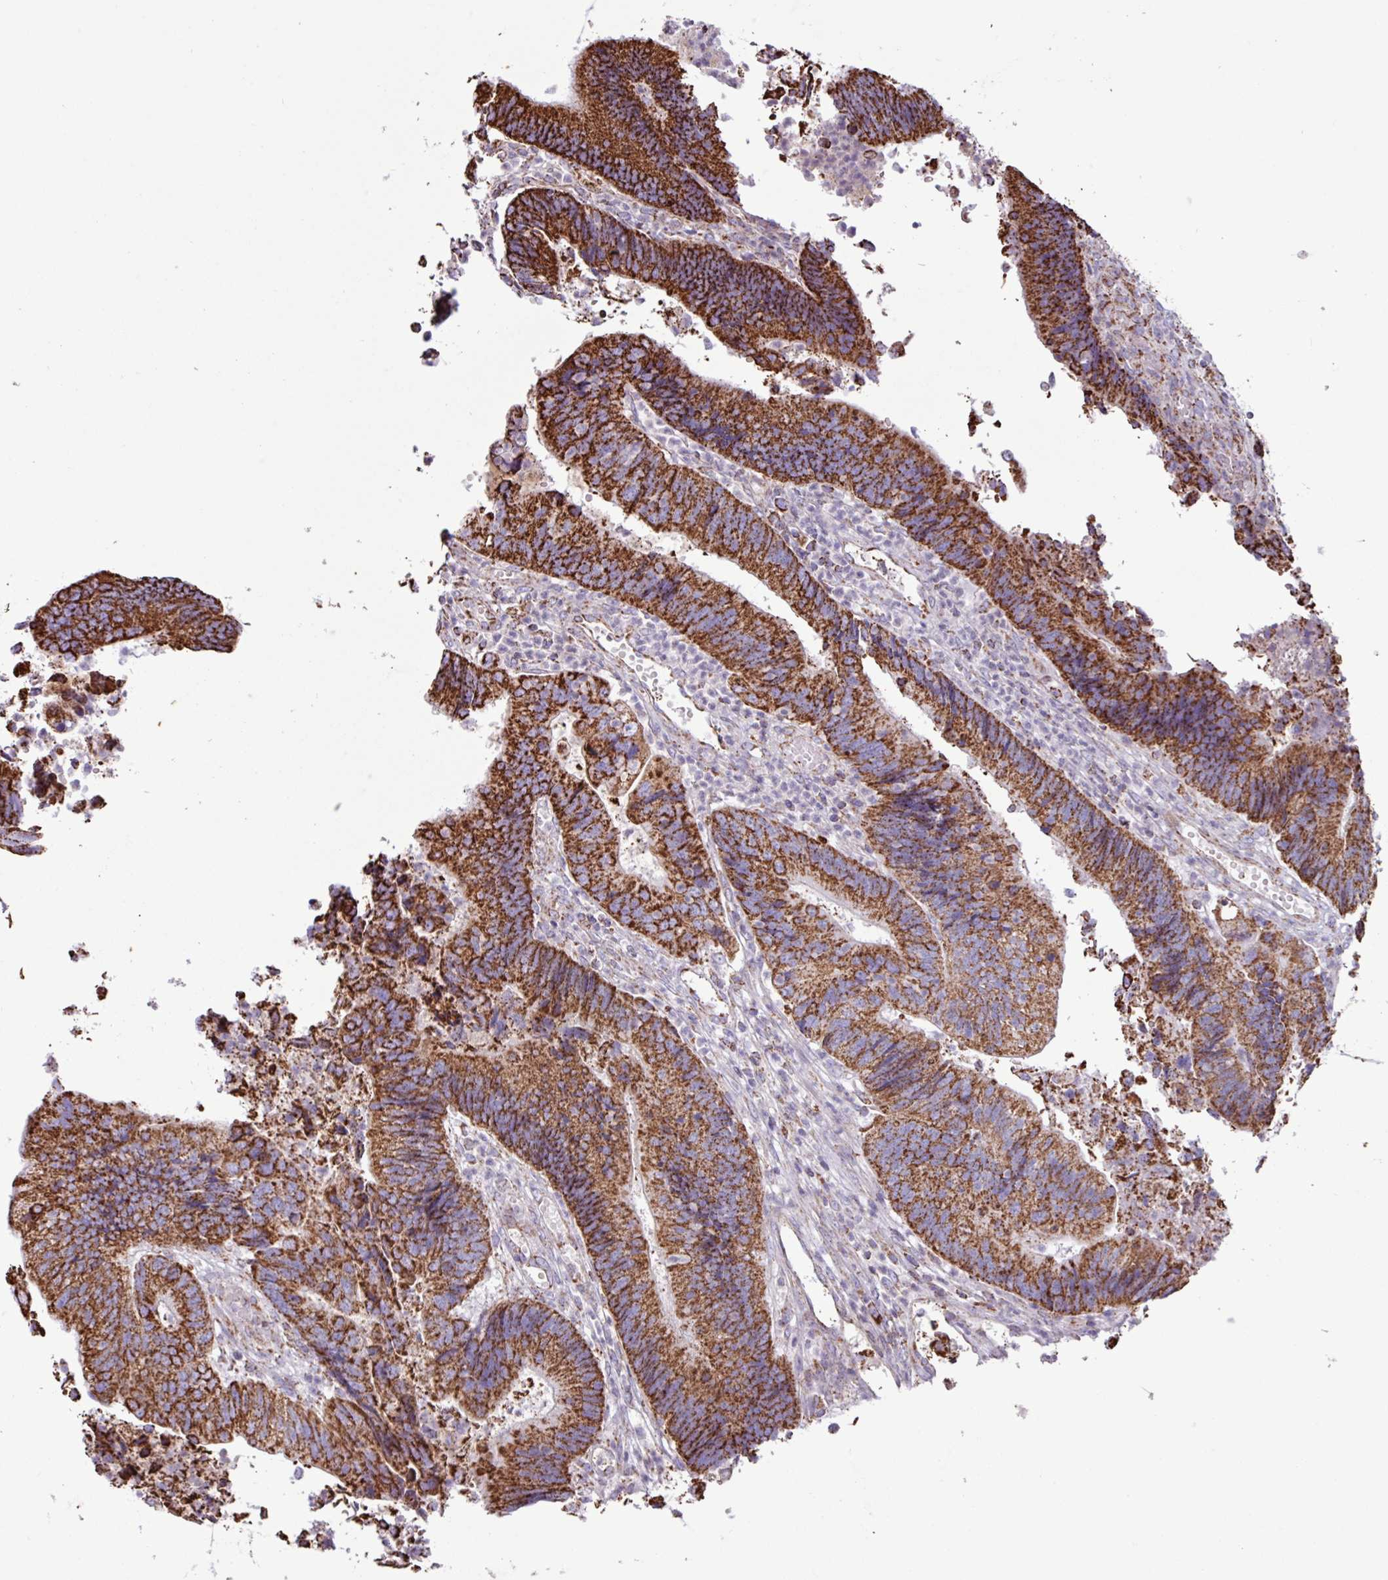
{"staining": {"intensity": "strong", "quantity": ">75%", "location": "cytoplasmic/membranous"}, "tissue": "colorectal cancer", "cell_type": "Tumor cells", "image_type": "cancer", "snomed": [{"axis": "morphology", "description": "Adenocarcinoma, NOS"}, {"axis": "topography", "description": "Colon"}], "caption": "Immunohistochemistry of colorectal cancer shows high levels of strong cytoplasmic/membranous positivity in about >75% of tumor cells.", "gene": "RTL3", "patient": {"sex": "female", "age": 67}}